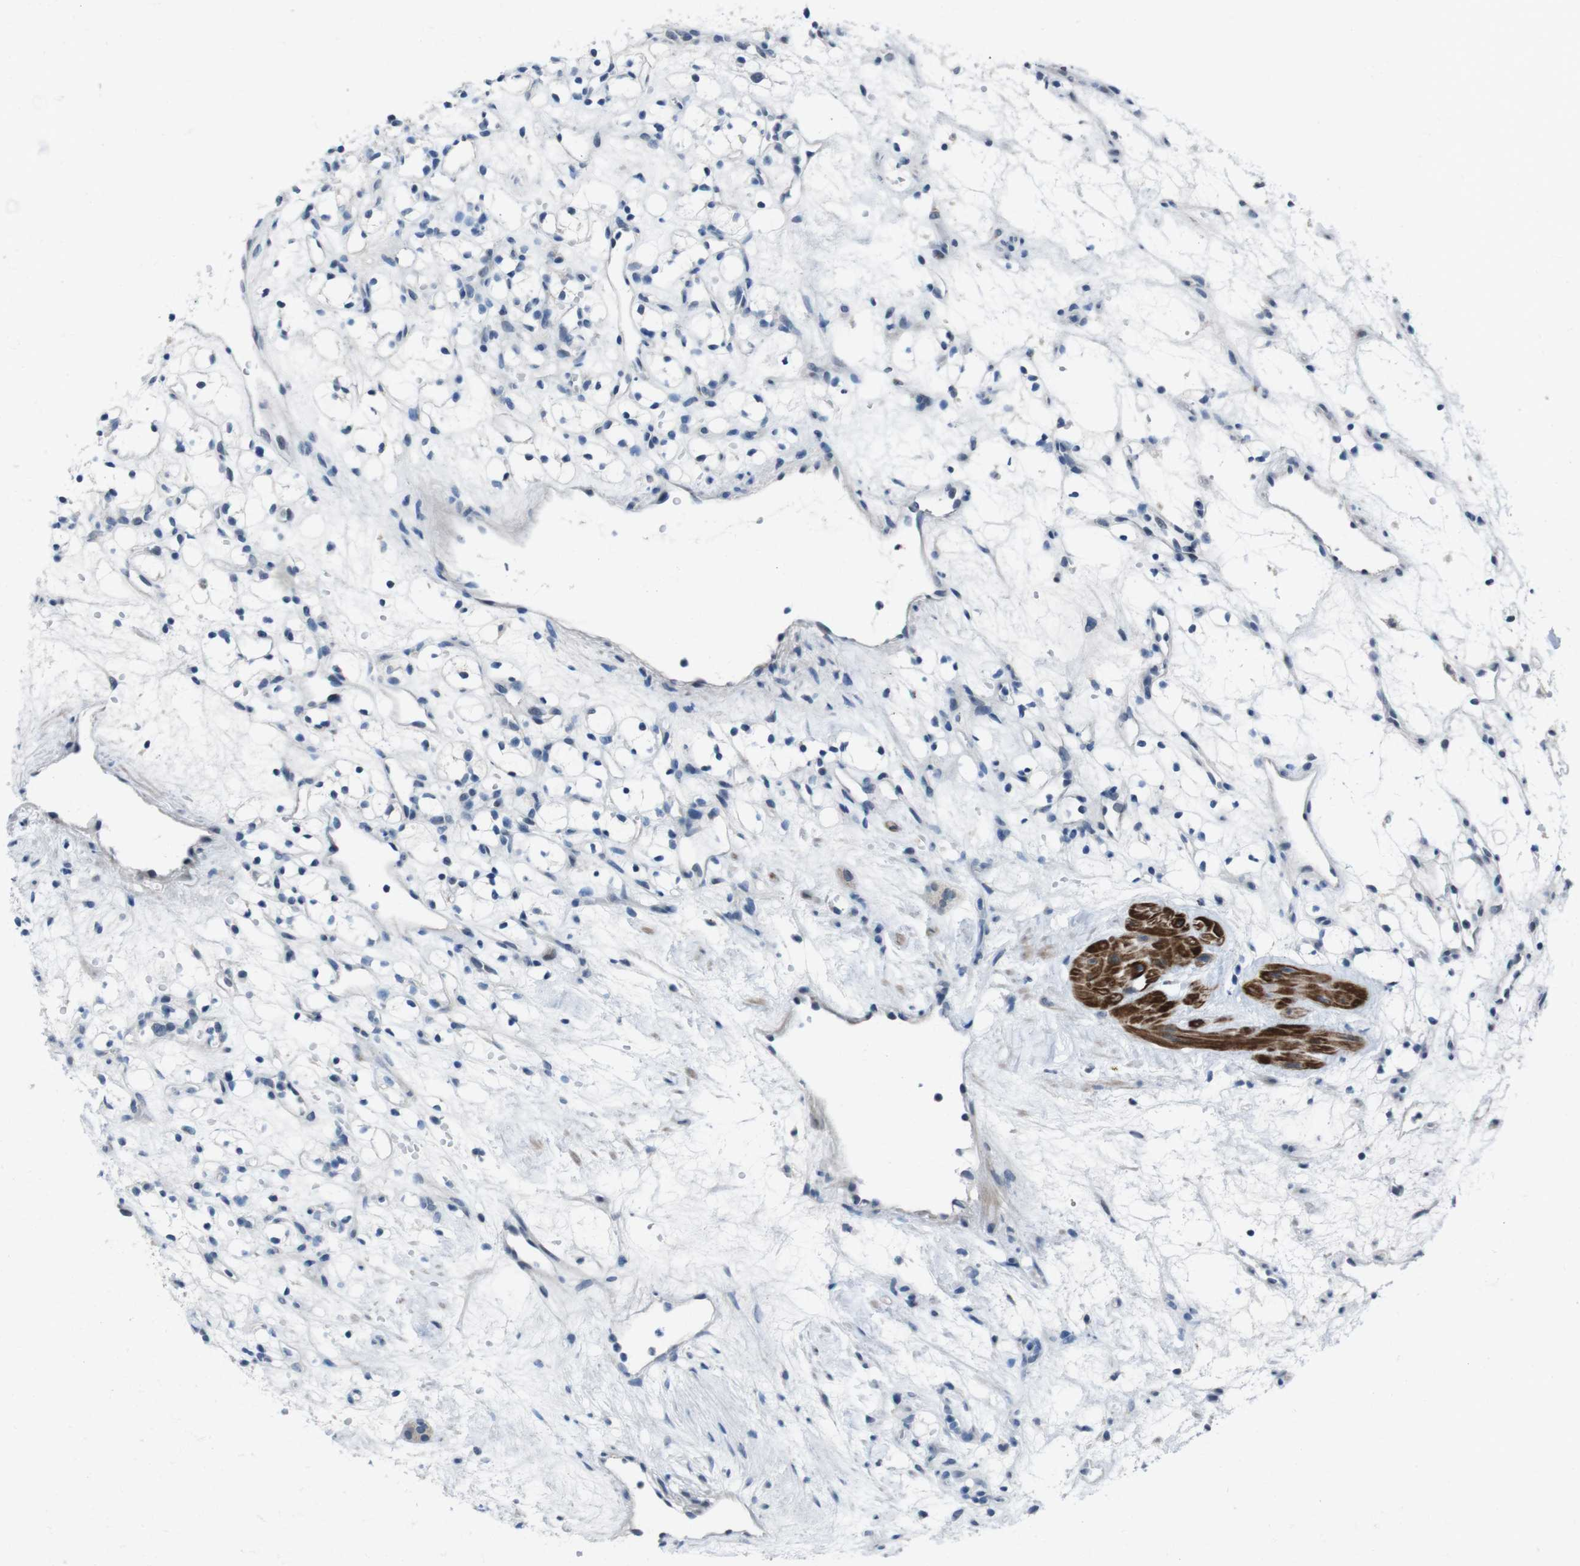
{"staining": {"intensity": "negative", "quantity": "none", "location": "none"}, "tissue": "renal cancer", "cell_type": "Tumor cells", "image_type": "cancer", "snomed": [{"axis": "morphology", "description": "Adenocarcinoma, NOS"}, {"axis": "topography", "description": "Kidney"}], "caption": "This is a histopathology image of immunohistochemistry (IHC) staining of renal cancer (adenocarcinoma), which shows no positivity in tumor cells. The staining was performed using DAB (3,3'-diaminobenzidine) to visualize the protein expression in brown, while the nuclei were stained in blue with hematoxylin (Magnification: 20x).", "gene": "CDHR2", "patient": {"sex": "female", "age": 60}}